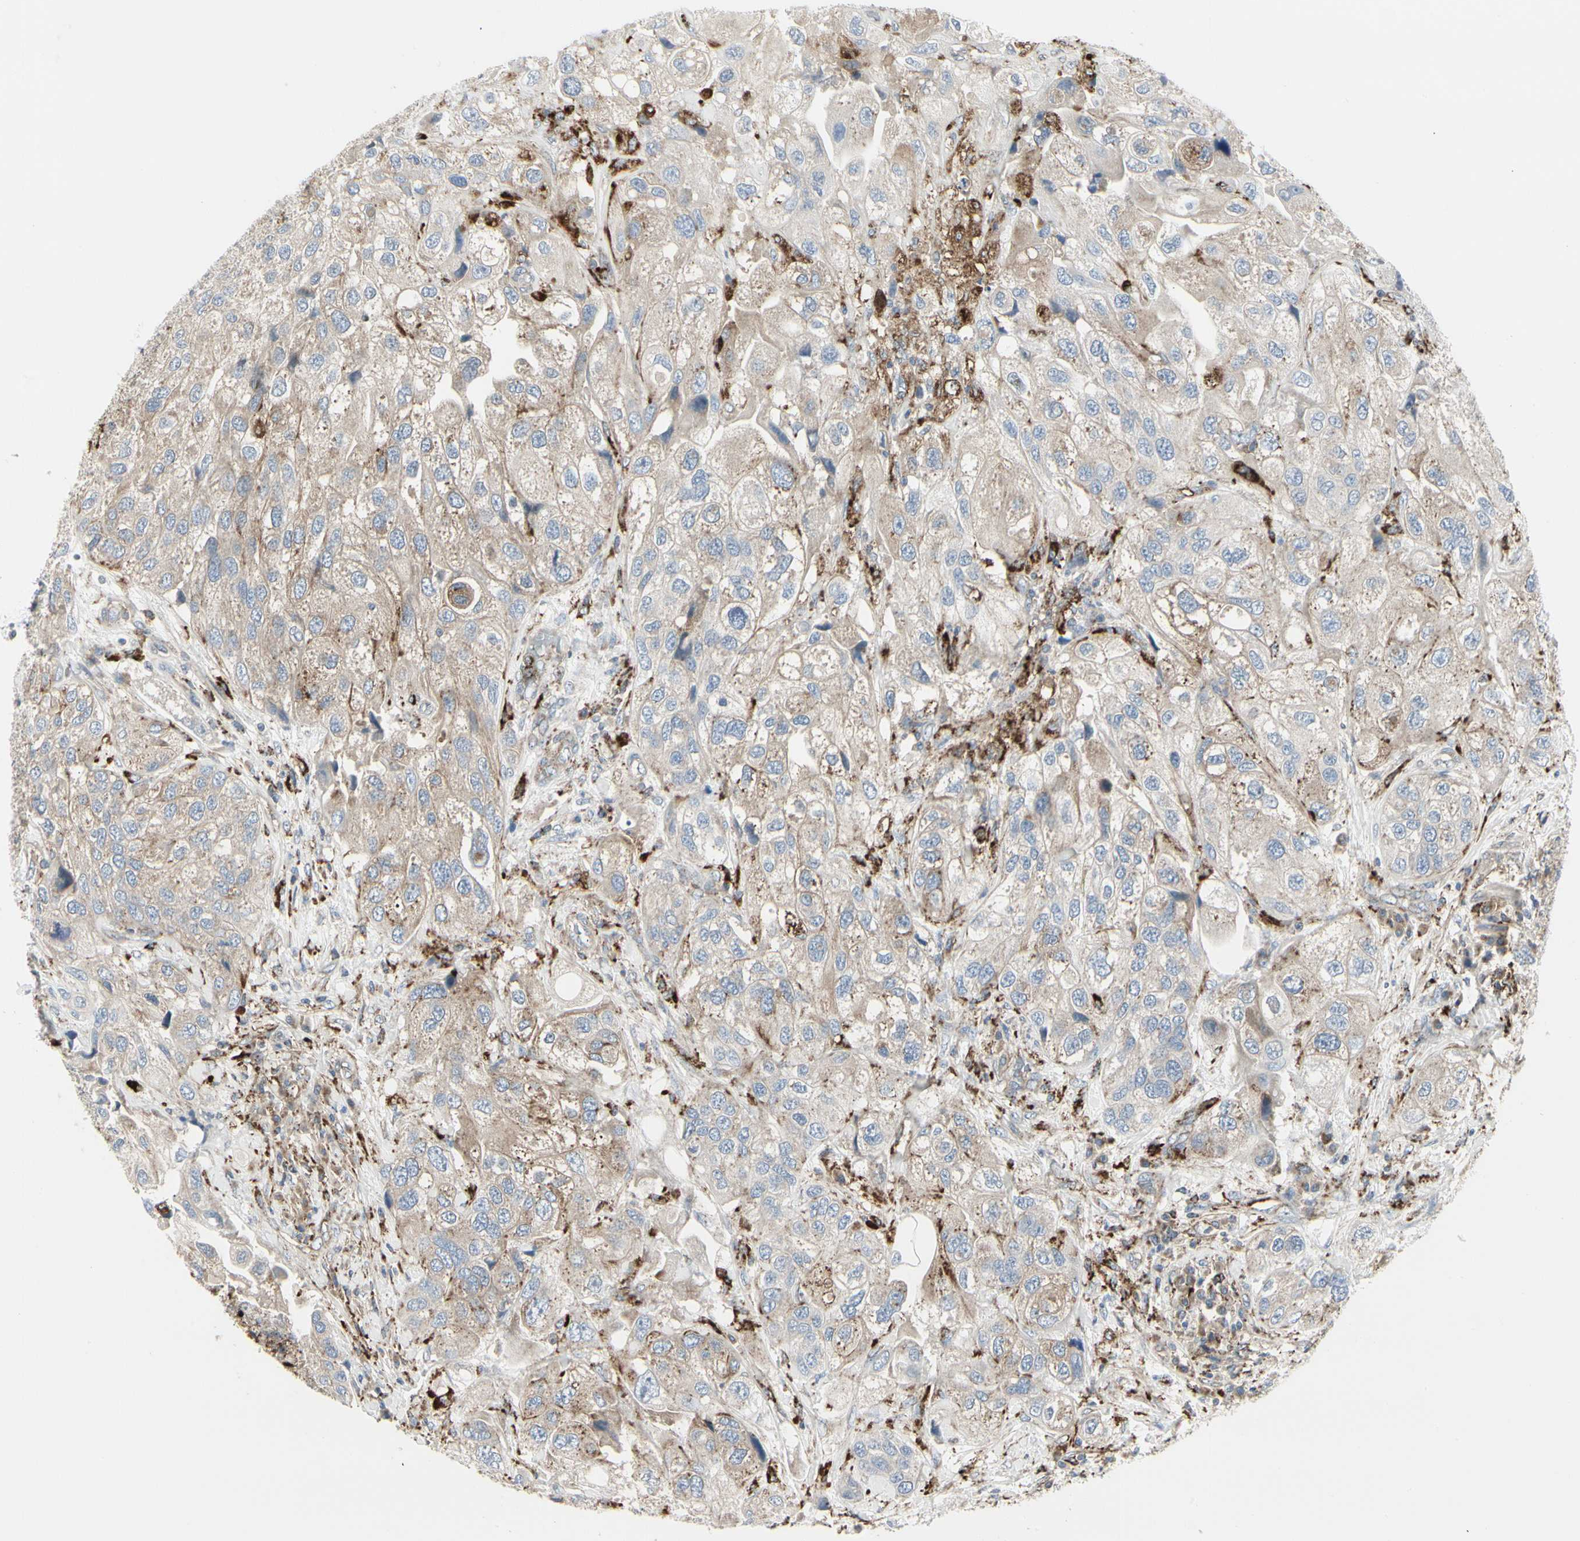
{"staining": {"intensity": "weak", "quantity": "<25%", "location": "cytoplasmic/membranous"}, "tissue": "urothelial cancer", "cell_type": "Tumor cells", "image_type": "cancer", "snomed": [{"axis": "morphology", "description": "Urothelial carcinoma, High grade"}, {"axis": "topography", "description": "Urinary bladder"}], "caption": "This micrograph is of urothelial carcinoma (high-grade) stained with immunohistochemistry (IHC) to label a protein in brown with the nuclei are counter-stained blue. There is no positivity in tumor cells. Nuclei are stained in blue.", "gene": "ATP6V1B2", "patient": {"sex": "female", "age": 64}}